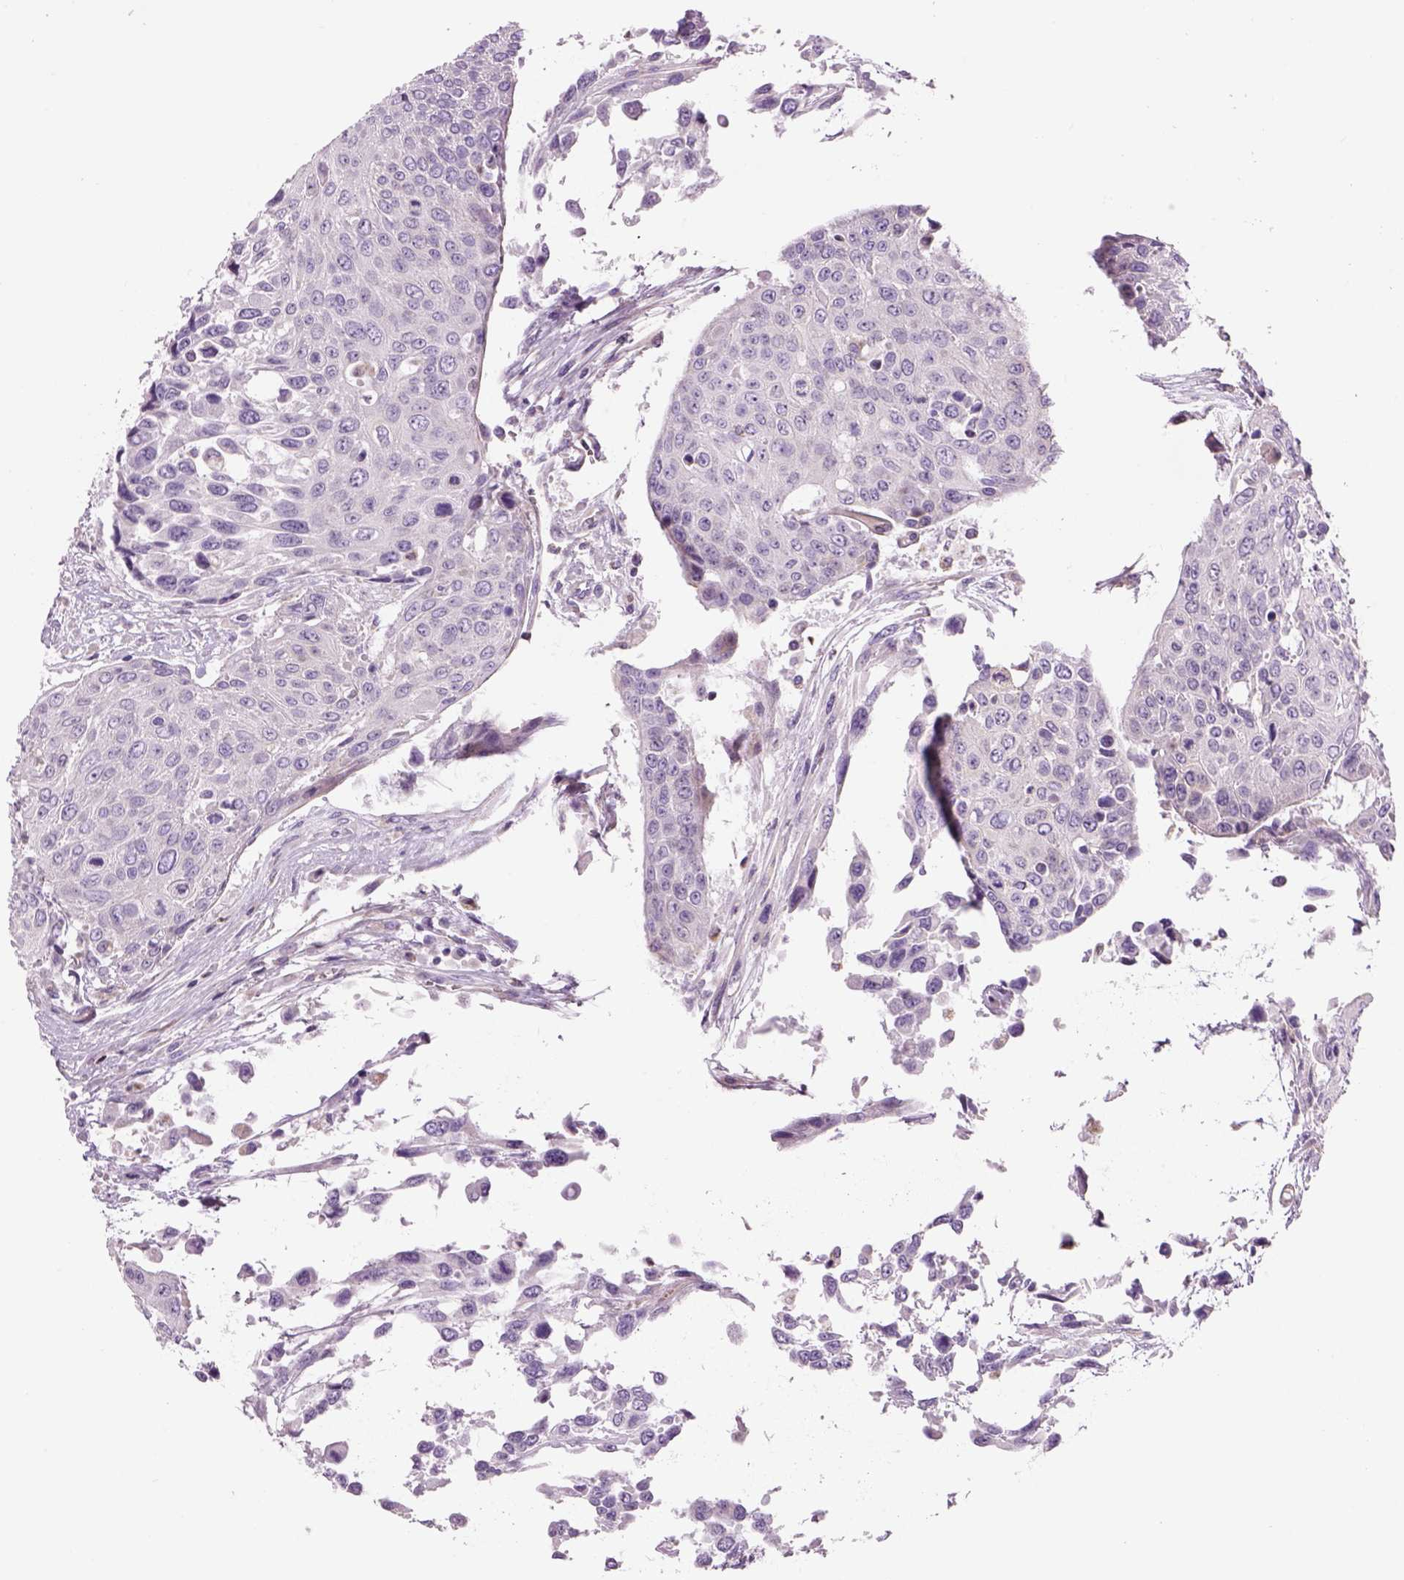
{"staining": {"intensity": "negative", "quantity": "none", "location": "none"}, "tissue": "urothelial cancer", "cell_type": "Tumor cells", "image_type": "cancer", "snomed": [{"axis": "morphology", "description": "Urothelial carcinoma, High grade"}, {"axis": "topography", "description": "Urinary bladder"}], "caption": "A high-resolution image shows immunohistochemistry (IHC) staining of high-grade urothelial carcinoma, which exhibits no significant positivity in tumor cells. Nuclei are stained in blue.", "gene": "IFT52", "patient": {"sex": "female", "age": 70}}